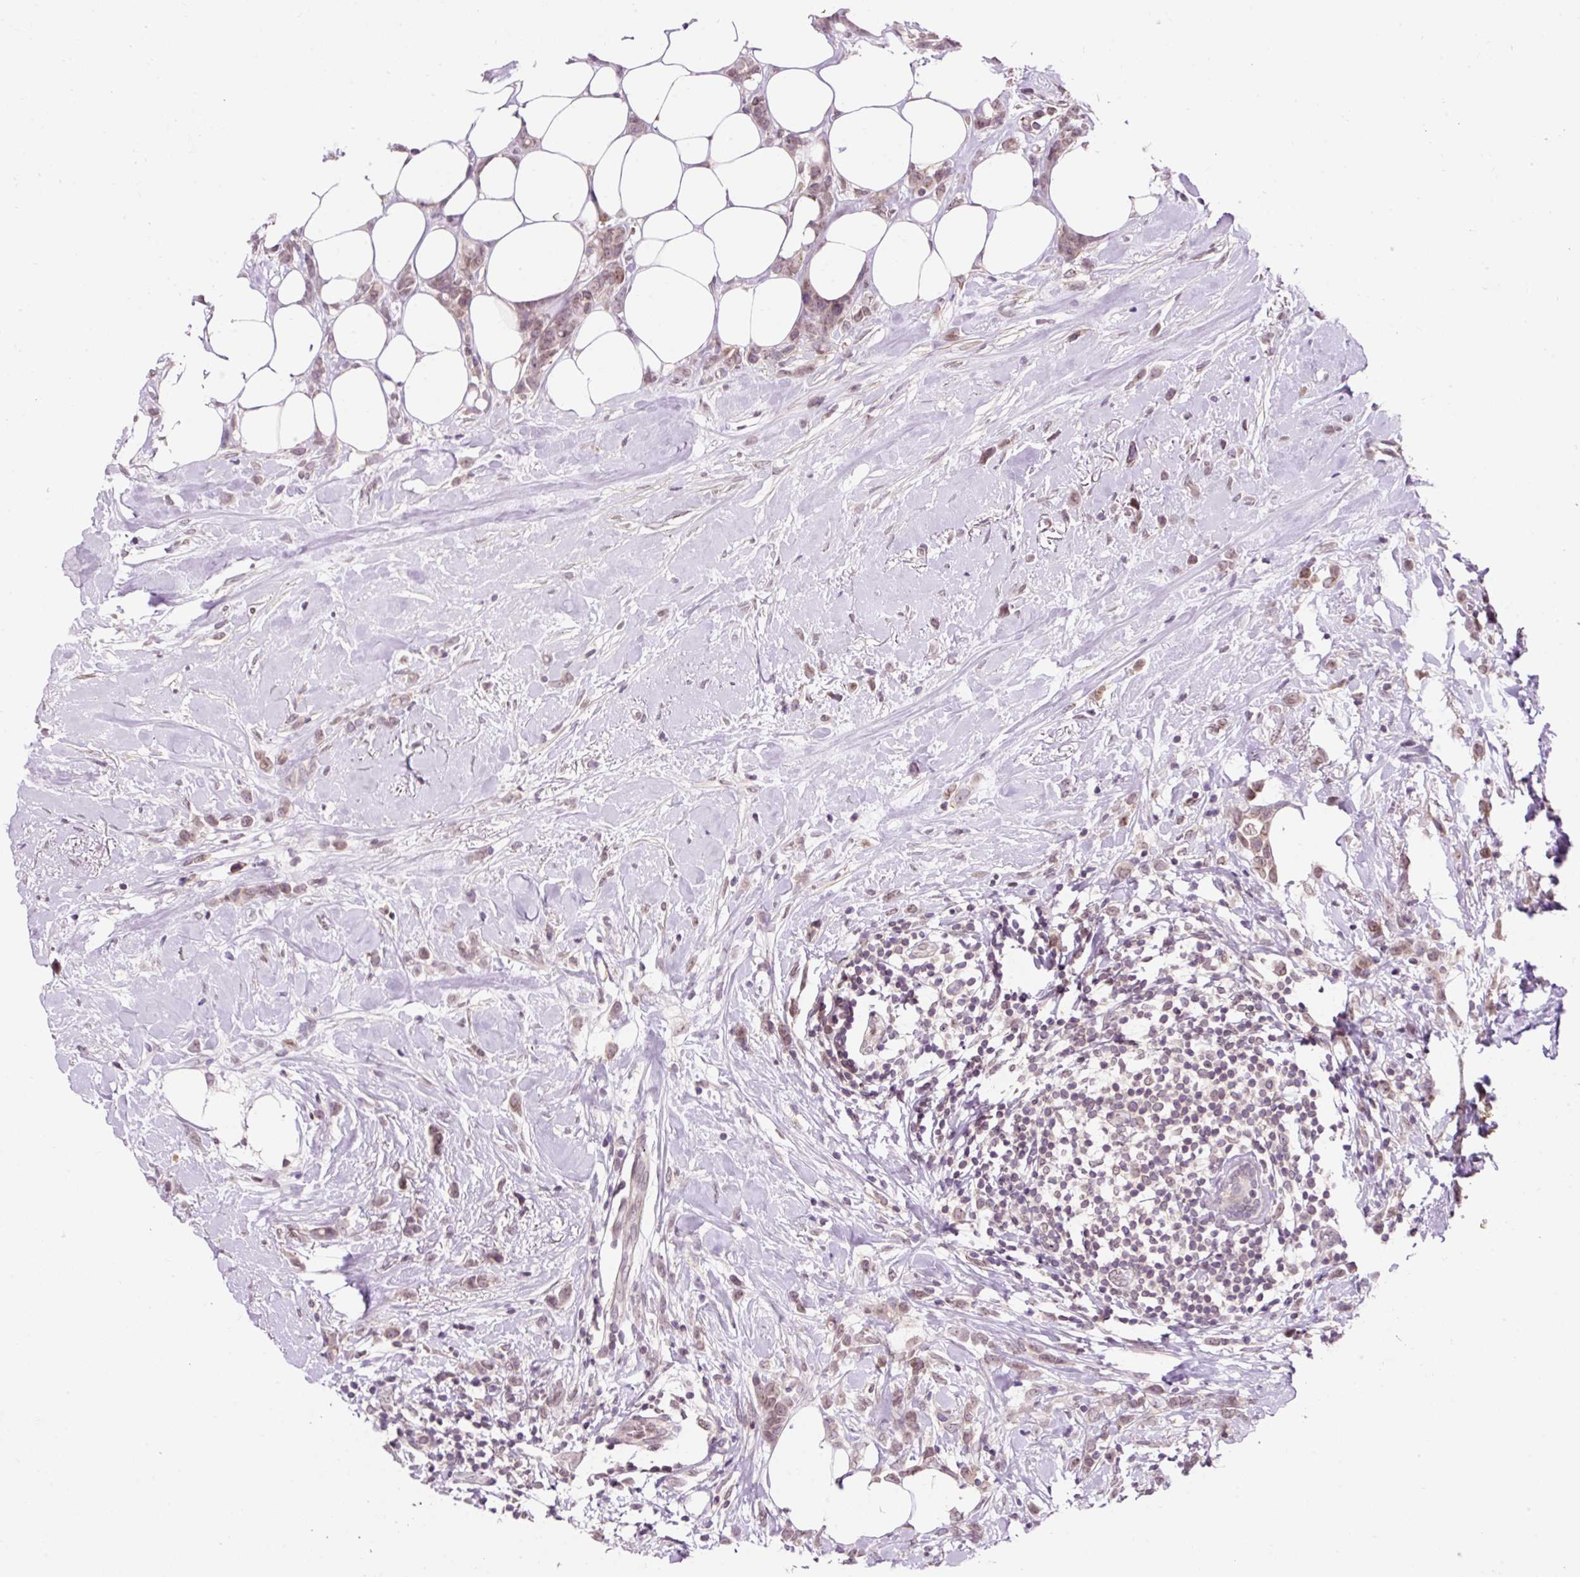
{"staining": {"intensity": "weak", "quantity": ">75%", "location": "cytoplasmic/membranous,nuclear"}, "tissue": "breast cancer", "cell_type": "Tumor cells", "image_type": "cancer", "snomed": [{"axis": "morphology", "description": "Duct carcinoma"}, {"axis": "topography", "description": "Breast"}], "caption": "Immunohistochemical staining of human infiltrating ductal carcinoma (breast) reveals low levels of weak cytoplasmic/membranous and nuclear staining in about >75% of tumor cells.", "gene": "ZNF610", "patient": {"sex": "female", "age": 80}}